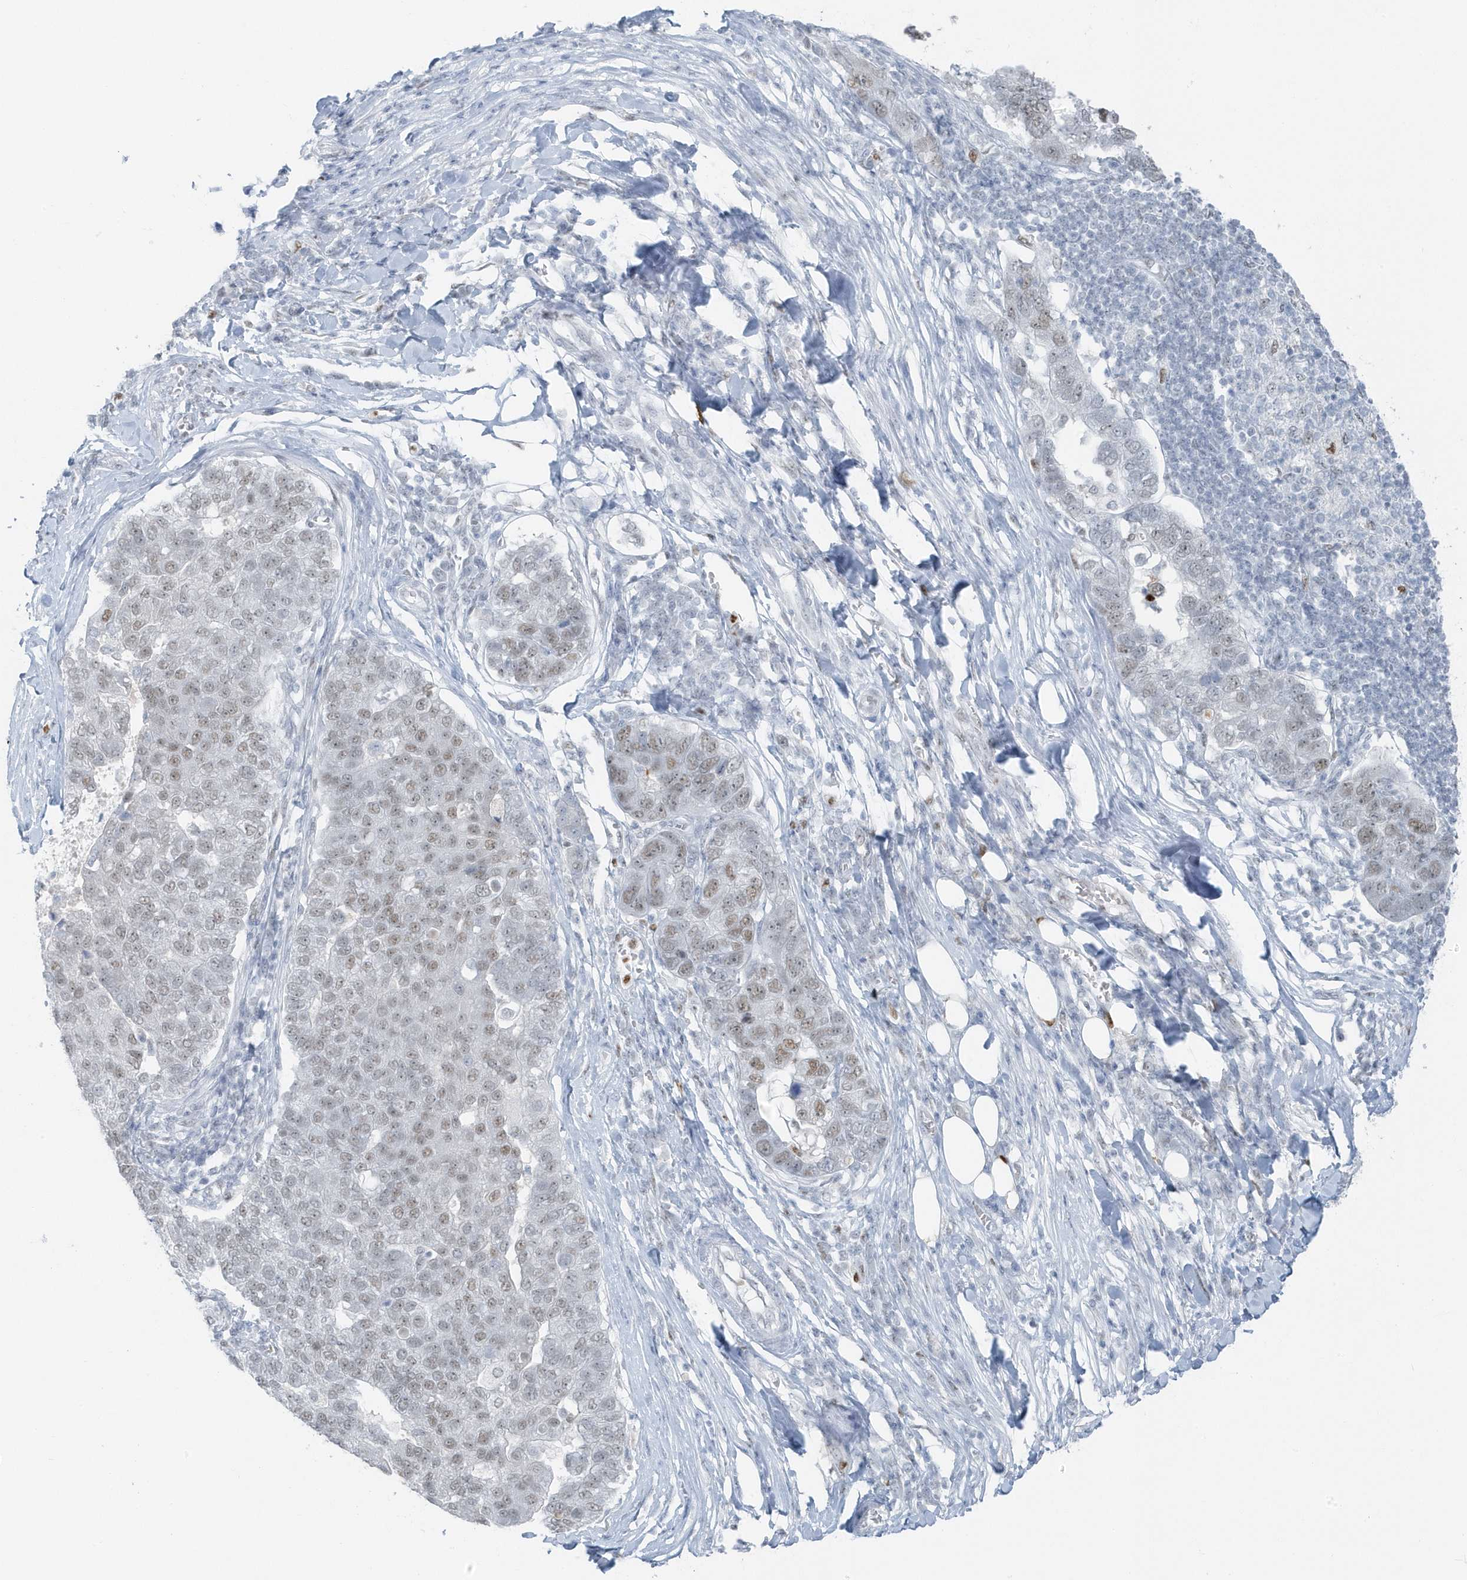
{"staining": {"intensity": "weak", "quantity": "25%-75%", "location": "nuclear"}, "tissue": "pancreatic cancer", "cell_type": "Tumor cells", "image_type": "cancer", "snomed": [{"axis": "morphology", "description": "Adenocarcinoma, NOS"}, {"axis": "topography", "description": "Pancreas"}], "caption": "Pancreatic adenocarcinoma stained with DAB immunohistochemistry demonstrates low levels of weak nuclear positivity in about 25%-75% of tumor cells.", "gene": "SMIM34", "patient": {"sex": "female", "age": 61}}